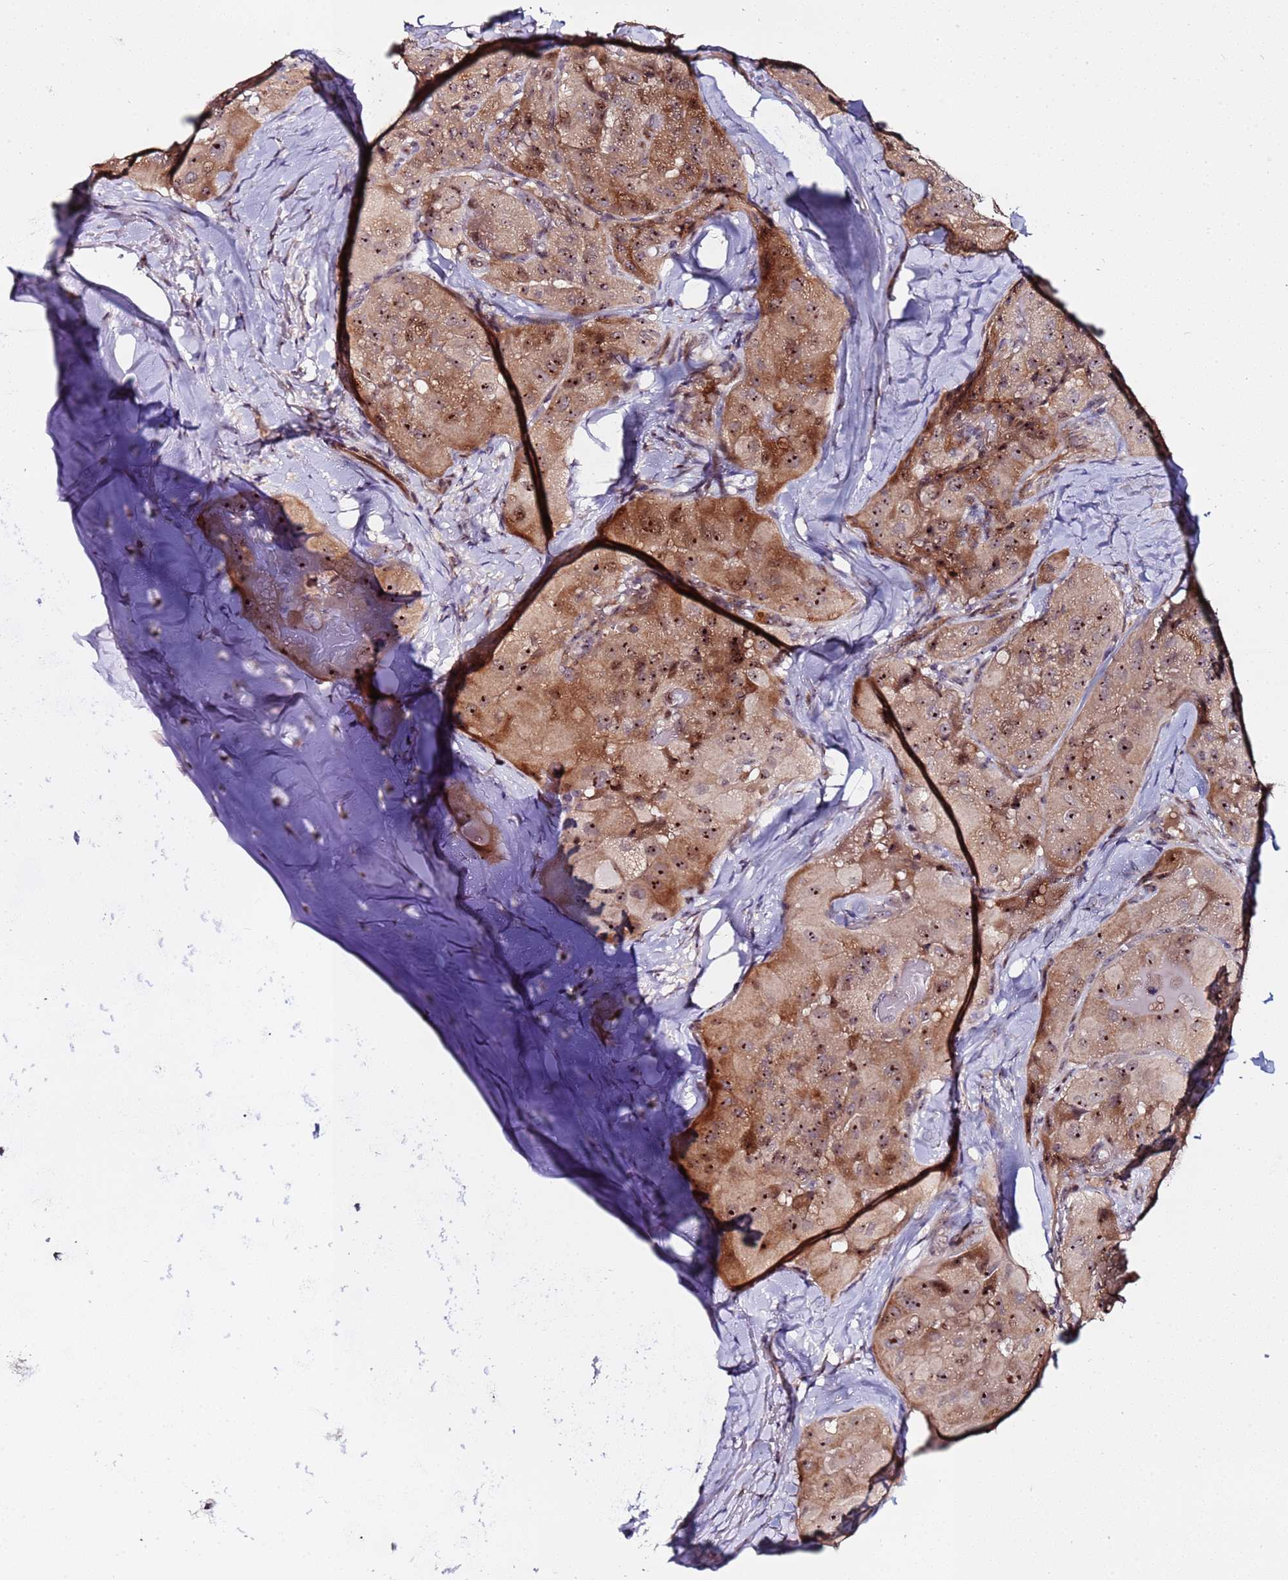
{"staining": {"intensity": "strong", "quantity": ">75%", "location": "cytoplasmic/membranous,nuclear"}, "tissue": "thyroid cancer", "cell_type": "Tumor cells", "image_type": "cancer", "snomed": [{"axis": "morphology", "description": "Normal tissue, NOS"}, {"axis": "morphology", "description": "Papillary adenocarcinoma, NOS"}, {"axis": "topography", "description": "Thyroid gland"}], "caption": "A photomicrograph showing strong cytoplasmic/membranous and nuclear staining in about >75% of tumor cells in papillary adenocarcinoma (thyroid), as visualized by brown immunohistochemical staining.", "gene": "KRI1", "patient": {"sex": "female", "age": 59}}